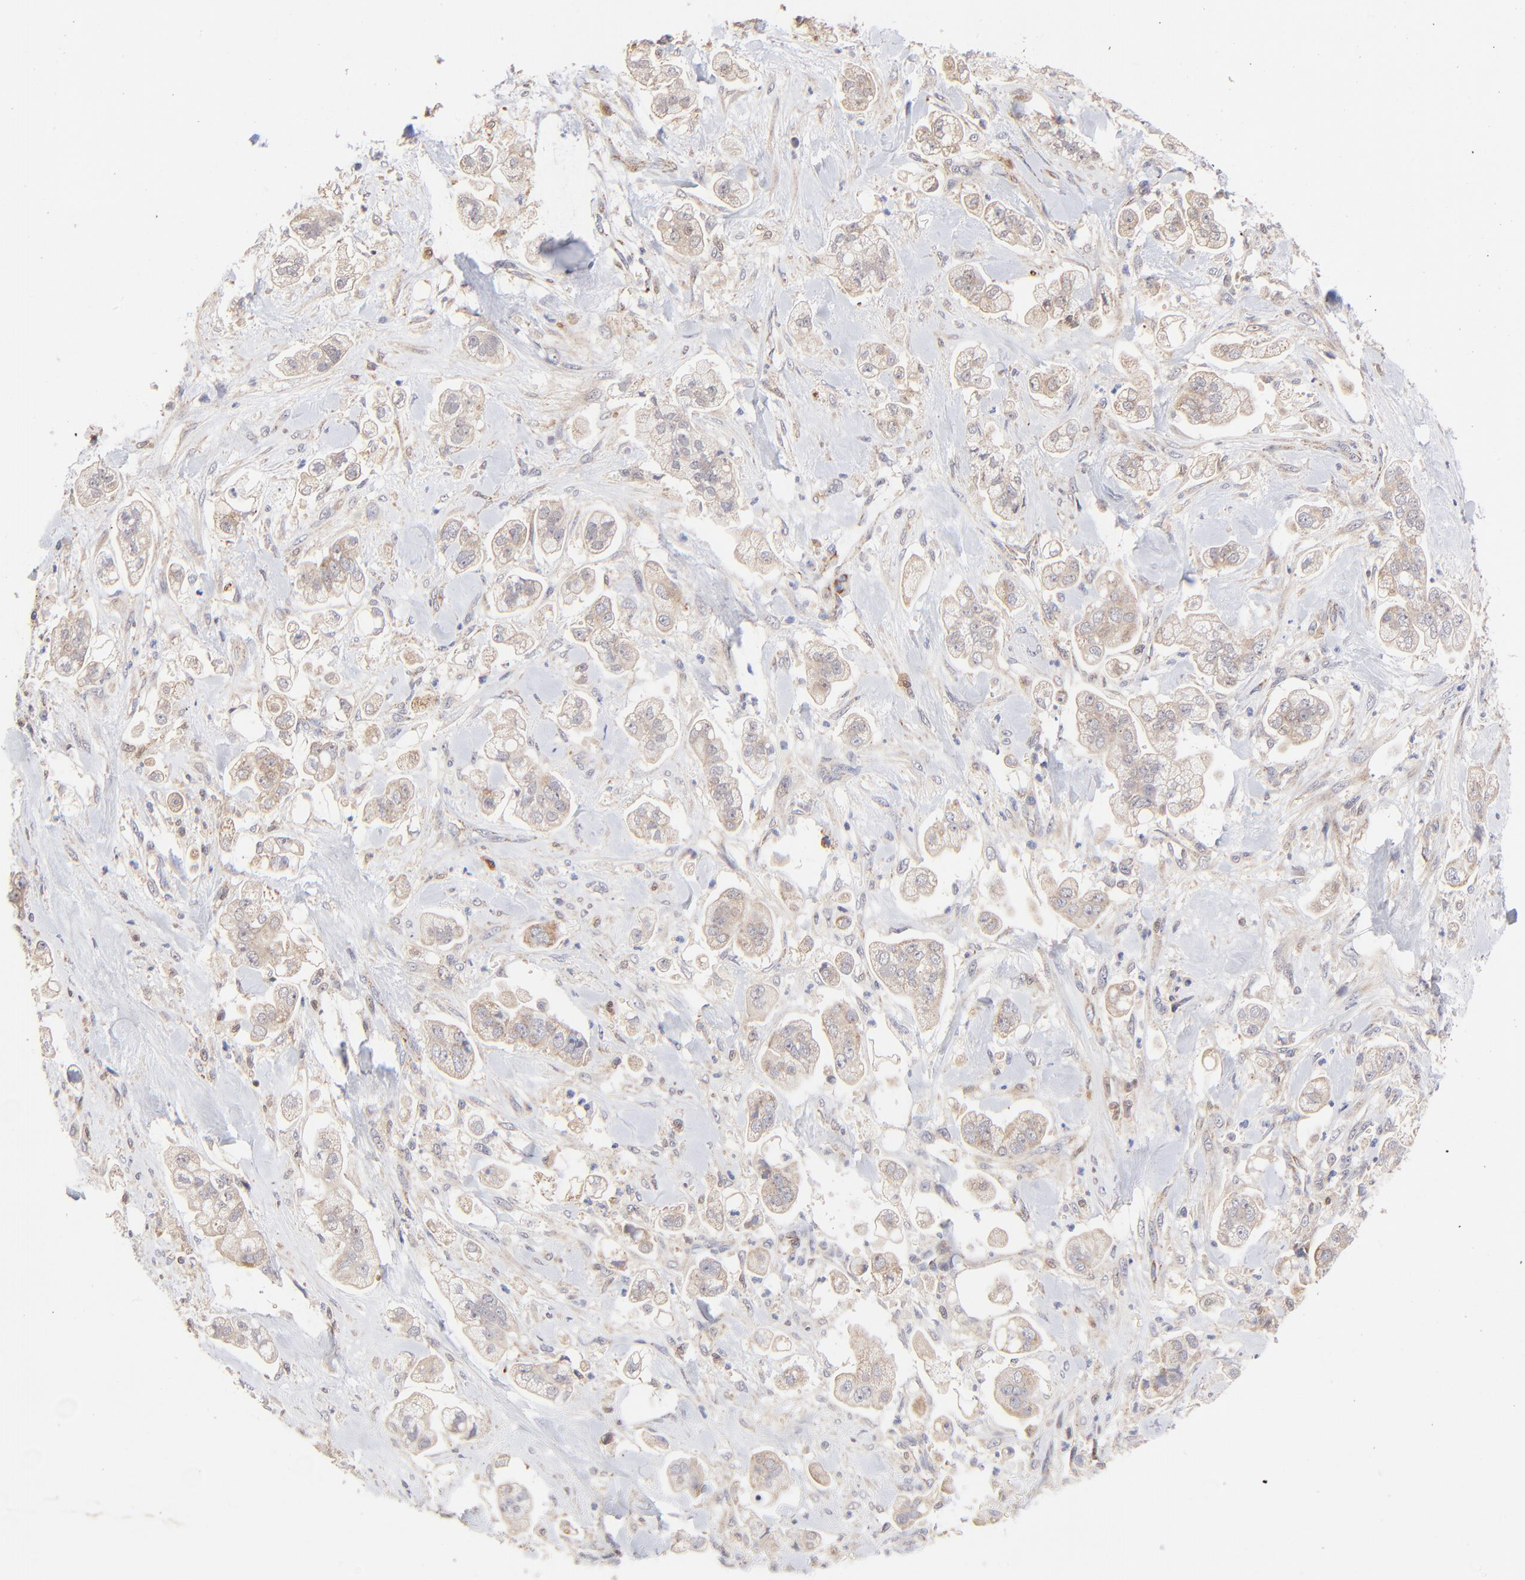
{"staining": {"intensity": "moderate", "quantity": "25%-75%", "location": "cytoplasmic/membranous"}, "tissue": "stomach cancer", "cell_type": "Tumor cells", "image_type": "cancer", "snomed": [{"axis": "morphology", "description": "Adenocarcinoma, NOS"}, {"axis": "topography", "description": "Stomach"}], "caption": "A brown stain highlights moderate cytoplasmic/membranous positivity of a protein in stomach cancer (adenocarcinoma) tumor cells. Nuclei are stained in blue.", "gene": "FBXL12", "patient": {"sex": "male", "age": 62}}